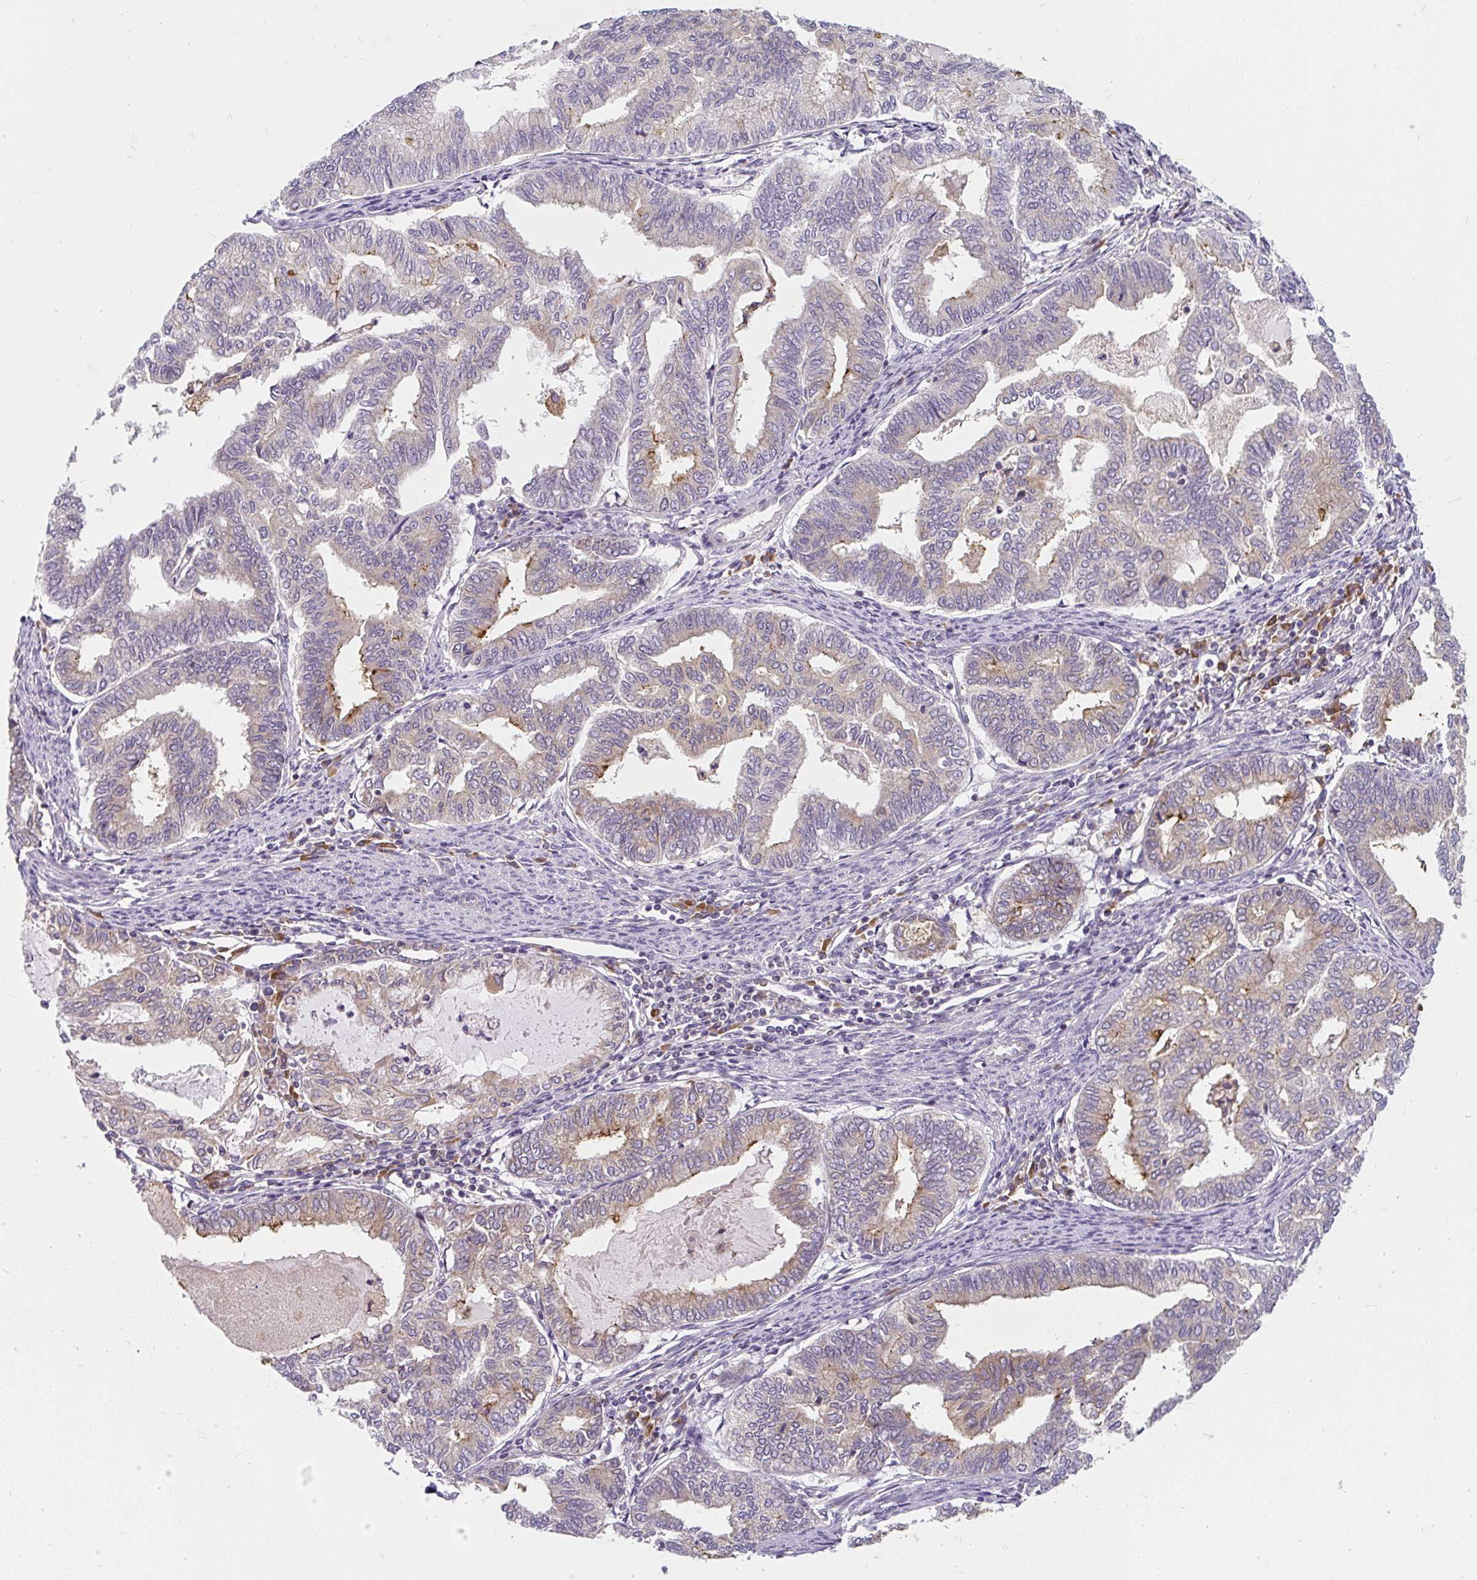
{"staining": {"intensity": "moderate", "quantity": "<25%", "location": "cytoplasmic/membranous"}, "tissue": "endometrial cancer", "cell_type": "Tumor cells", "image_type": "cancer", "snomed": [{"axis": "morphology", "description": "Adenocarcinoma, NOS"}, {"axis": "topography", "description": "Endometrium"}], "caption": "This histopathology image exhibits endometrial cancer (adenocarcinoma) stained with IHC to label a protein in brown. The cytoplasmic/membranous of tumor cells show moderate positivity for the protein. Nuclei are counter-stained blue.", "gene": "CYP20A1", "patient": {"sex": "female", "age": 79}}